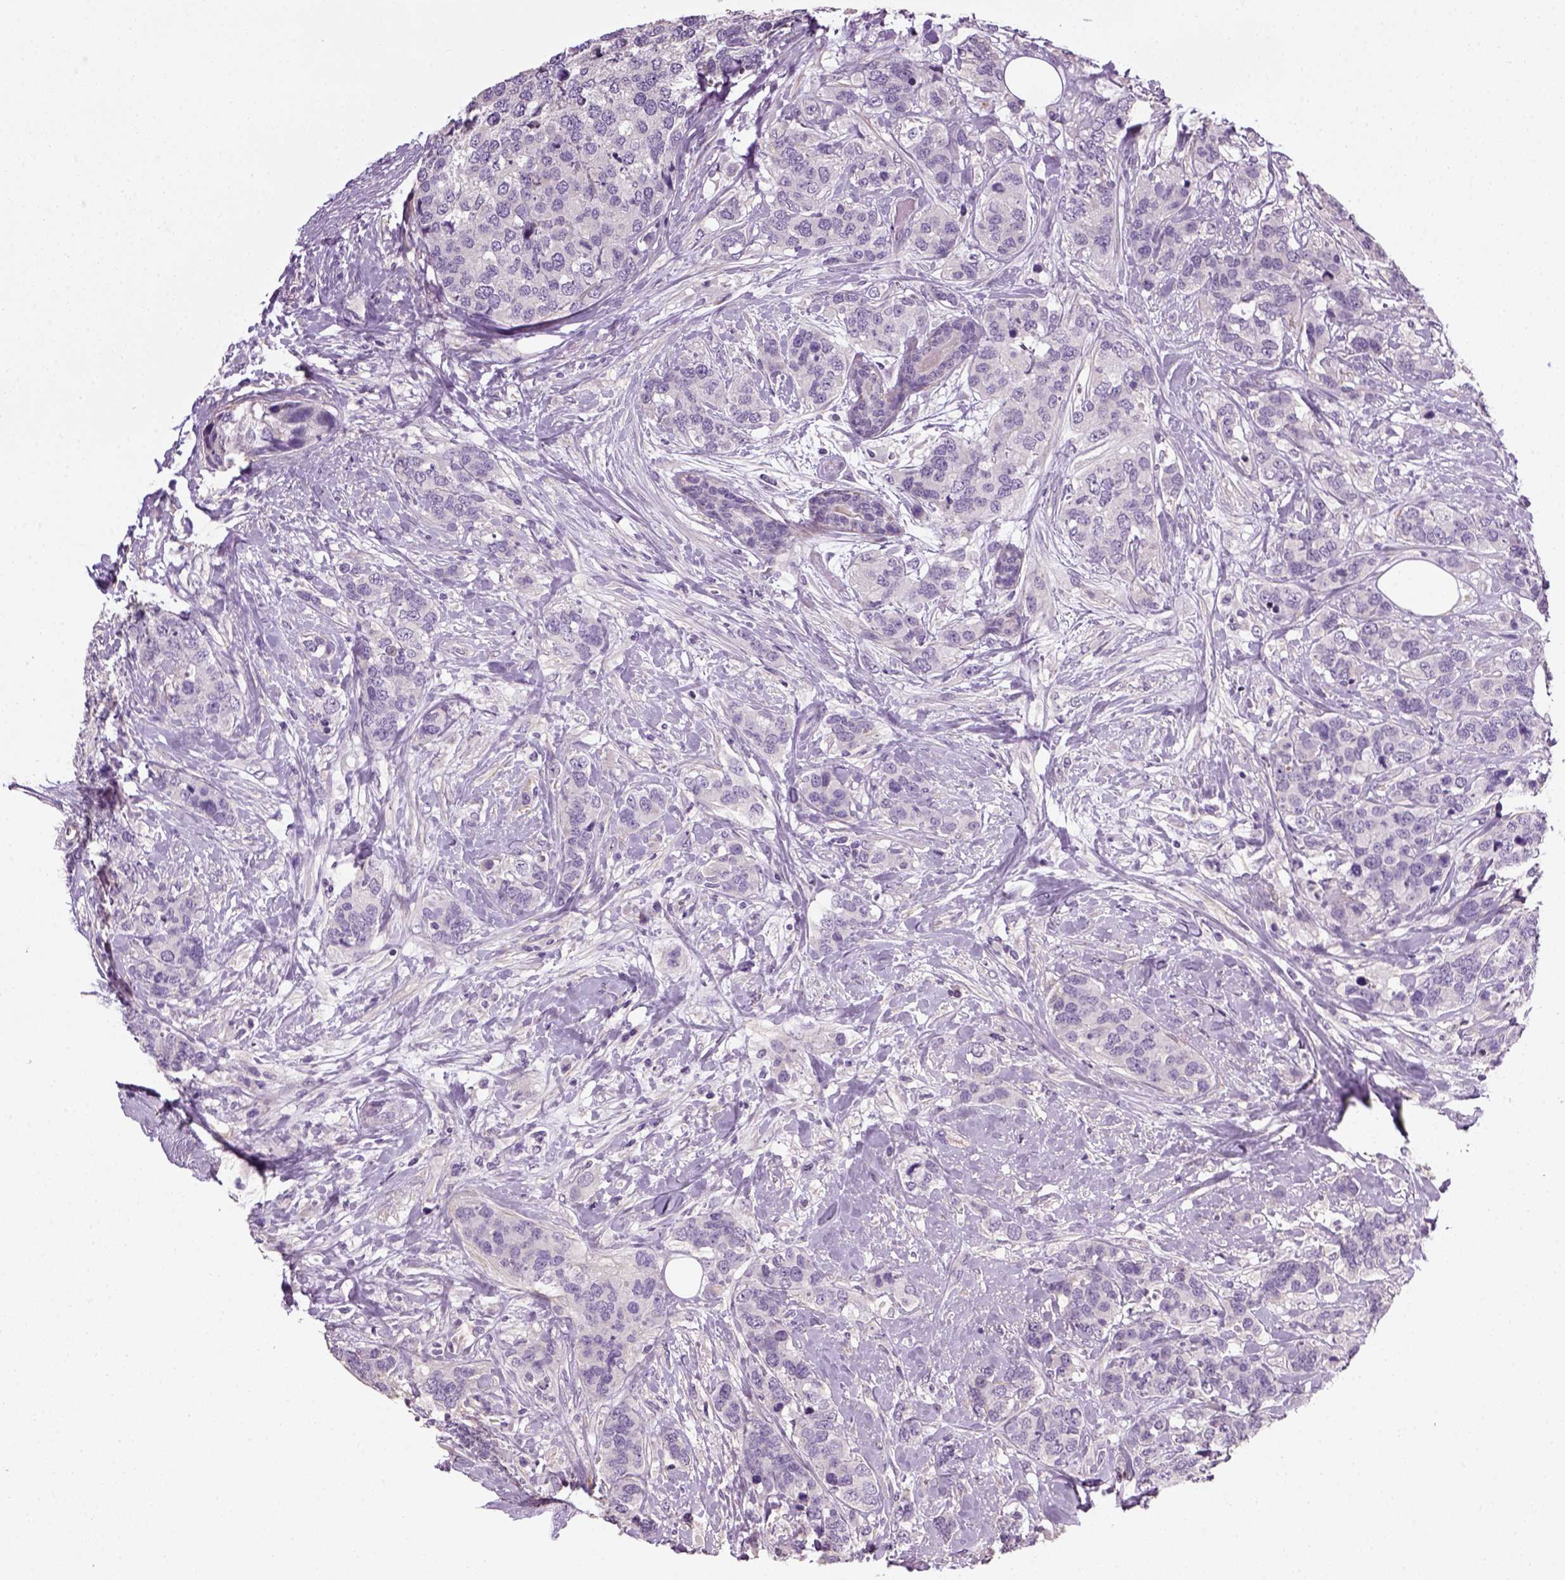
{"staining": {"intensity": "negative", "quantity": "none", "location": "none"}, "tissue": "breast cancer", "cell_type": "Tumor cells", "image_type": "cancer", "snomed": [{"axis": "morphology", "description": "Lobular carcinoma"}, {"axis": "topography", "description": "Breast"}], "caption": "Immunohistochemistry micrograph of neoplastic tissue: human breast cancer (lobular carcinoma) stained with DAB displays no significant protein staining in tumor cells.", "gene": "ELOVL3", "patient": {"sex": "female", "age": 59}}